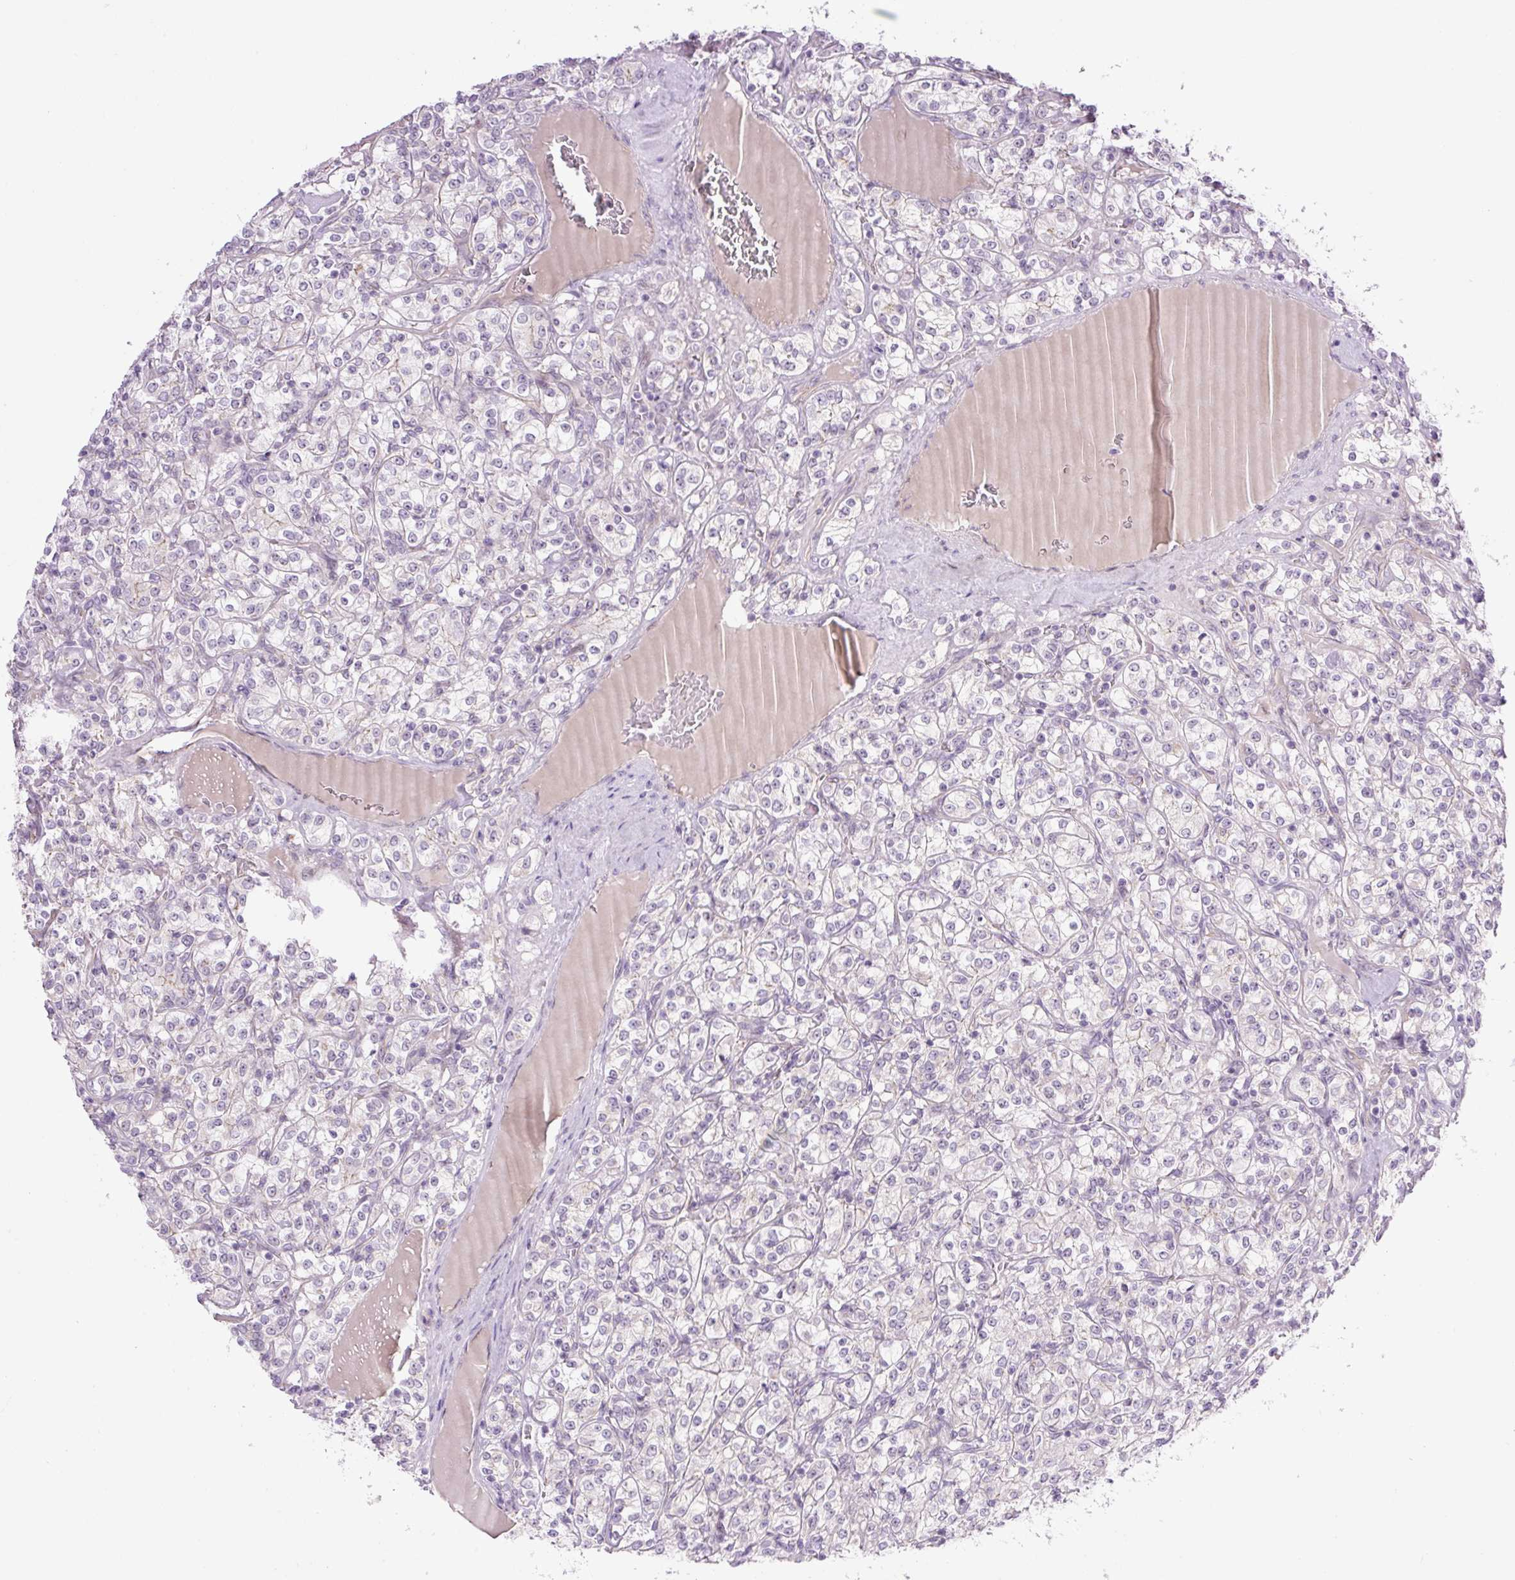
{"staining": {"intensity": "negative", "quantity": "none", "location": "none"}, "tissue": "renal cancer", "cell_type": "Tumor cells", "image_type": "cancer", "snomed": [{"axis": "morphology", "description": "Adenocarcinoma, NOS"}, {"axis": "topography", "description": "Kidney"}], "caption": "This photomicrograph is of renal adenocarcinoma stained with immunohistochemistry (IHC) to label a protein in brown with the nuclei are counter-stained blue. There is no staining in tumor cells.", "gene": "ICE1", "patient": {"sex": "male", "age": 77}}